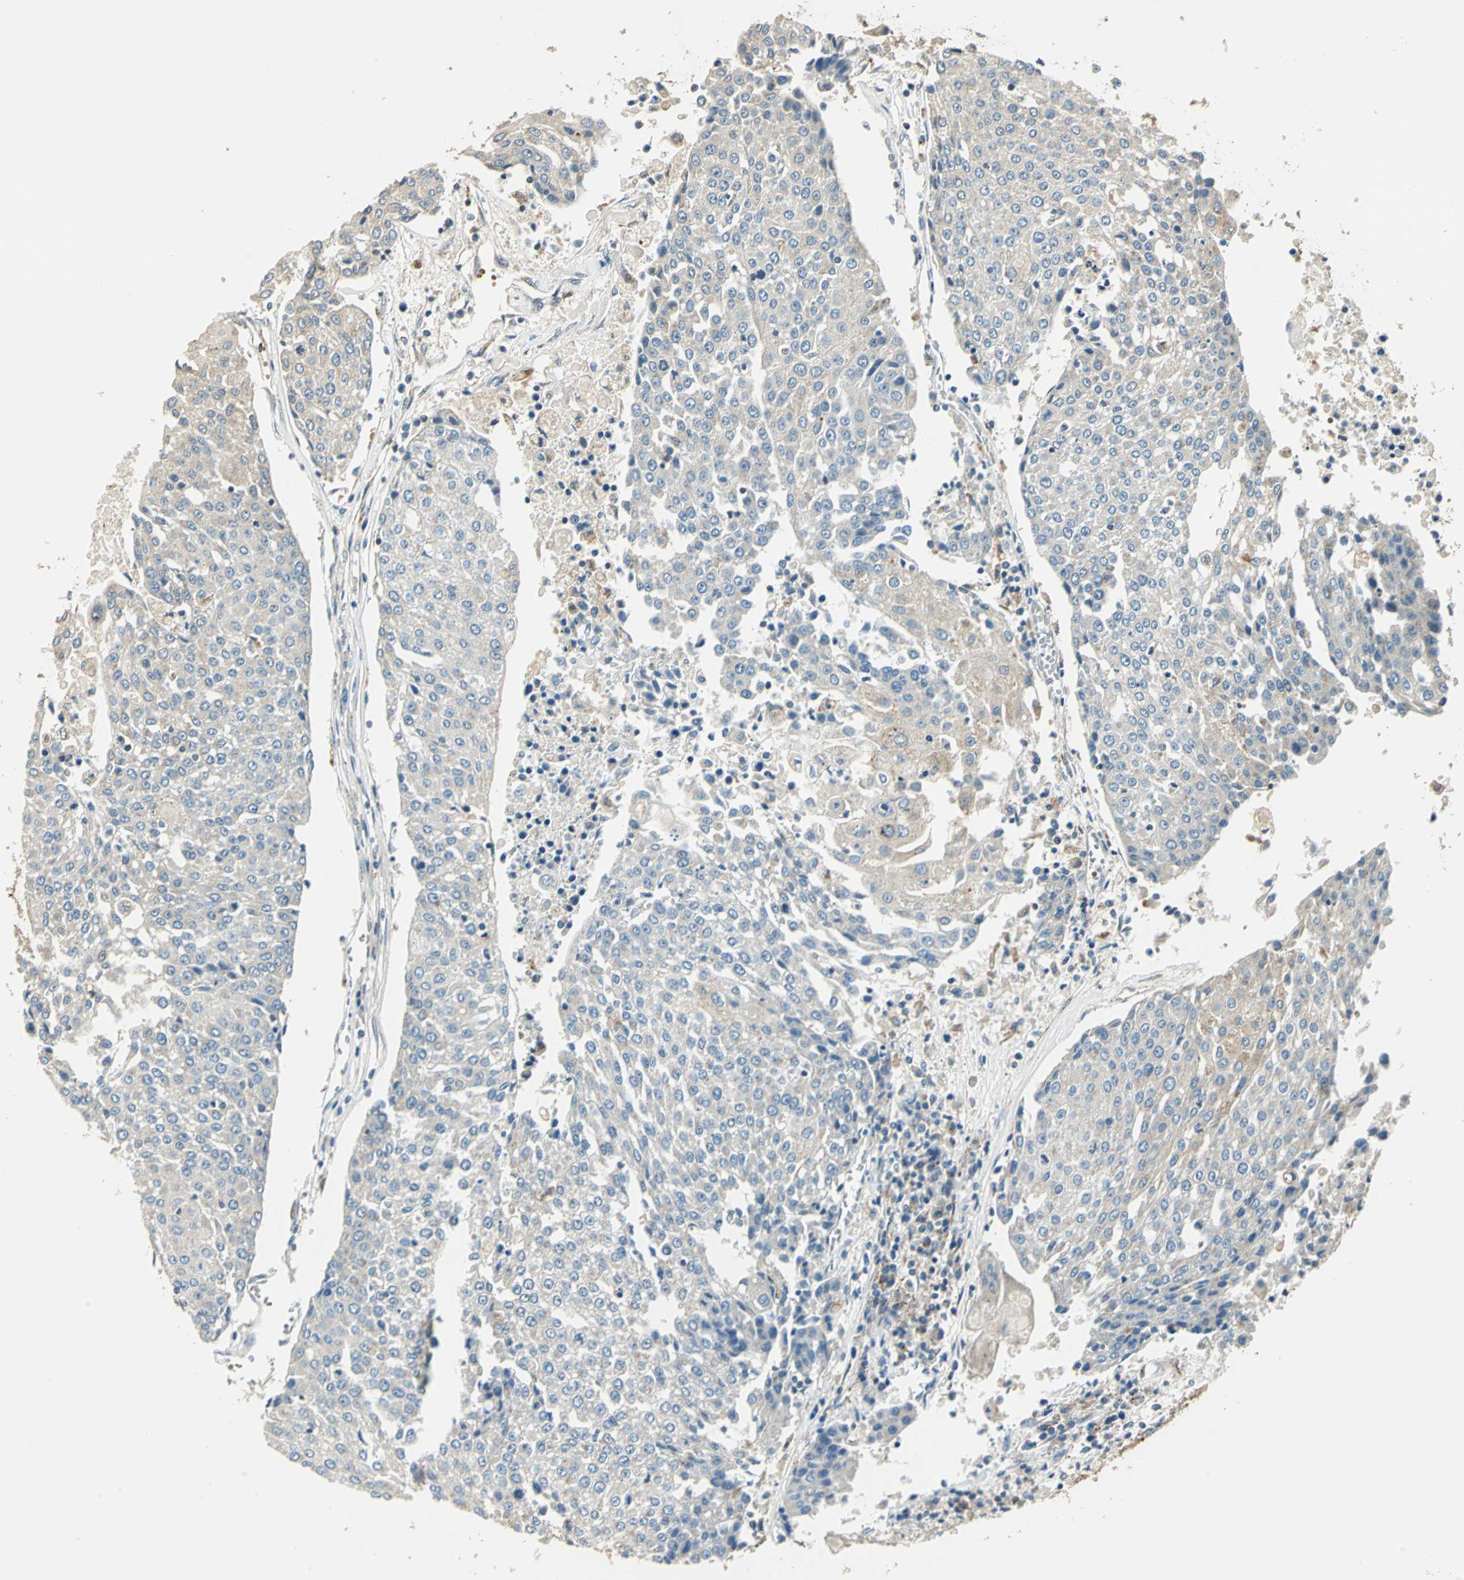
{"staining": {"intensity": "negative", "quantity": "none", "location": "none"}, "tissue": "urothelial cancer", "cell_type": "Tumor cells", "image_type": "cancer", "snomed": [{"axis": "morphology", "description": "Urothelial carcinoma, High grade"}, {"axis": "topography", "description": "Urinary bladder"}], "caption": "Urothelial cancer was stained to show a protein in brown. There is no significant expression in tumor cells.", "gene": "NIT1", "patient": {"sex": "female", "age": 85}}